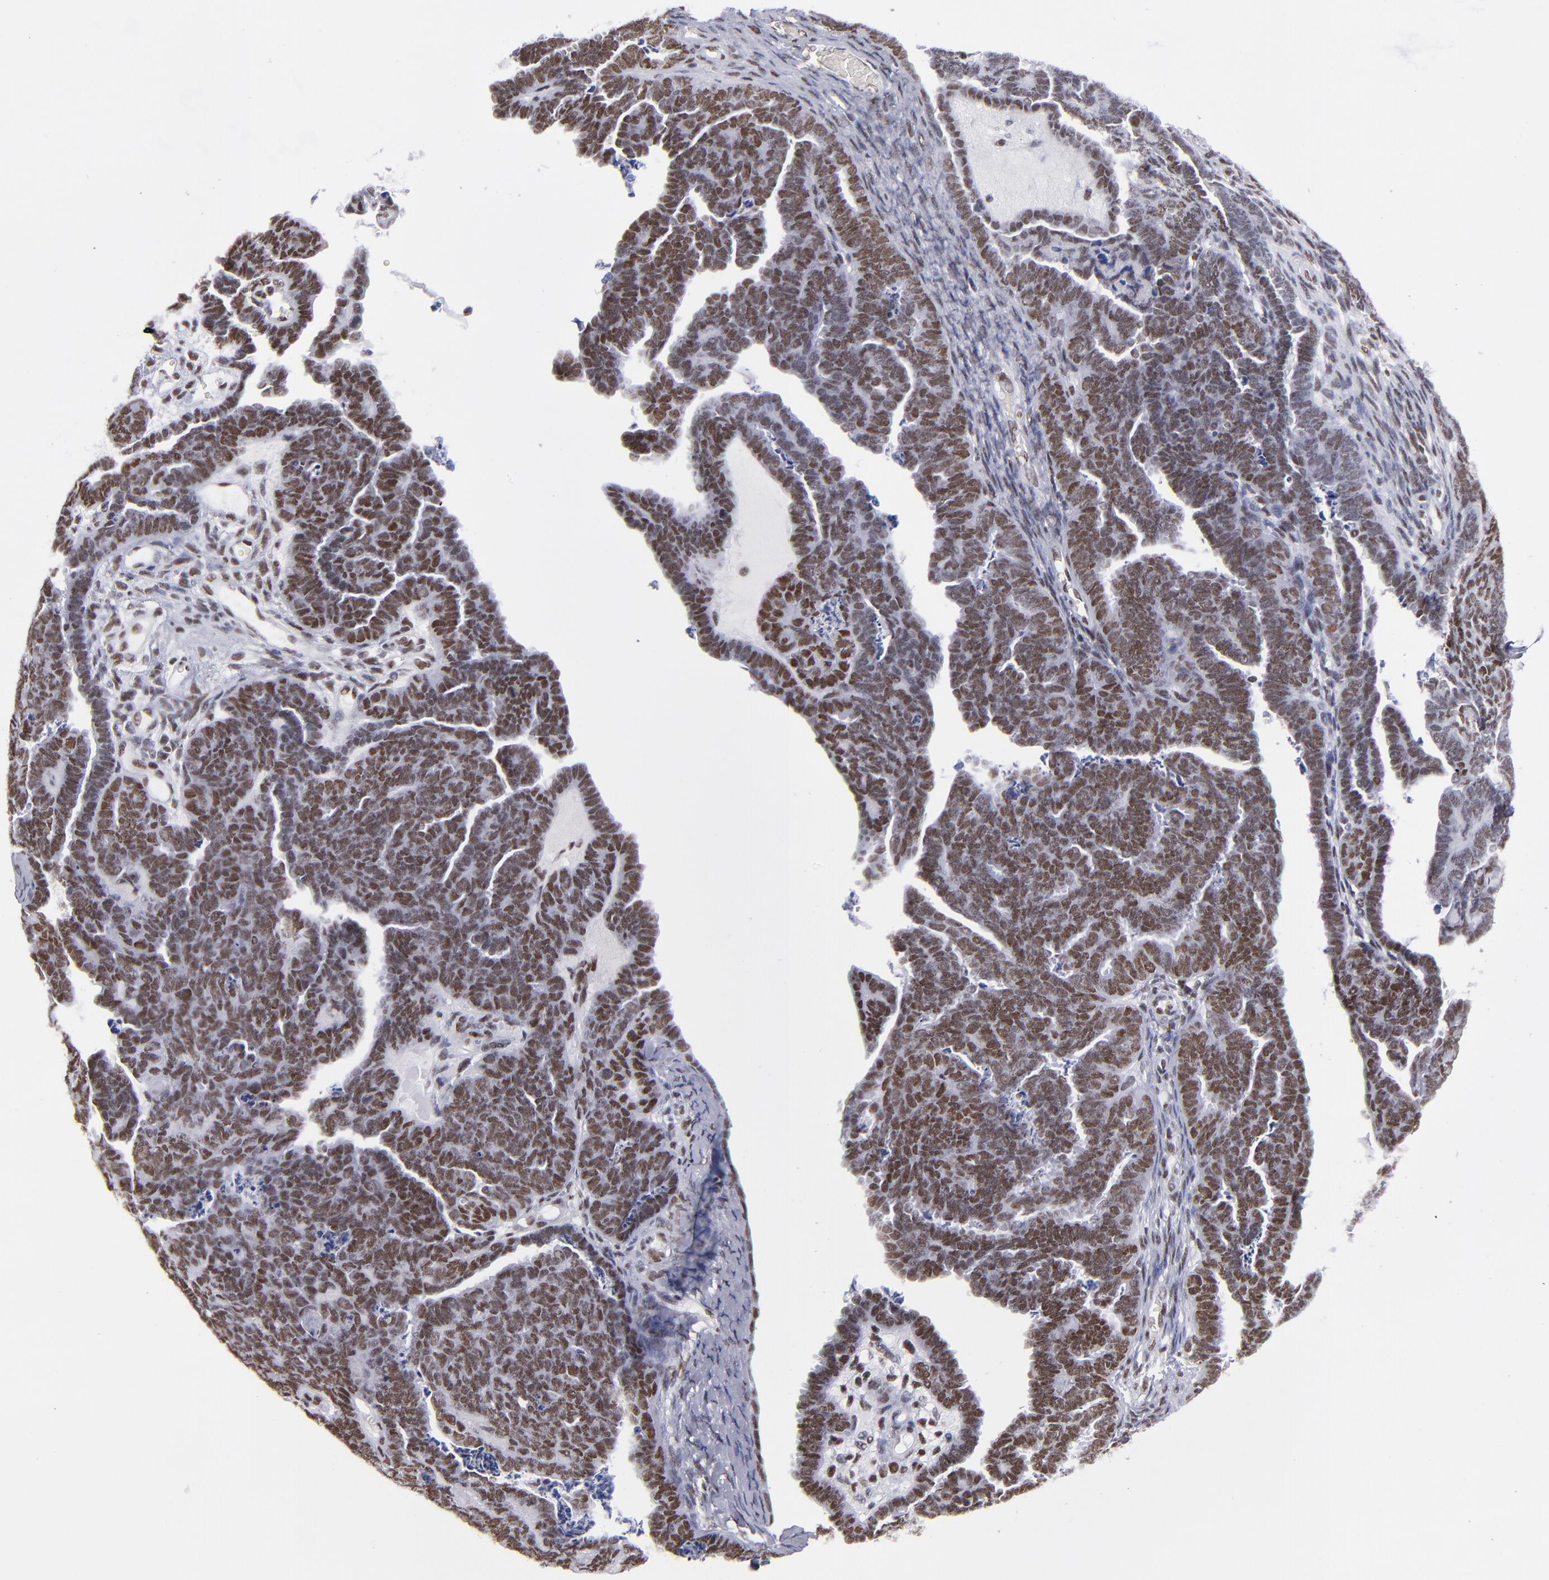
{"staining": {"intensity": "moderate", "quantity": ">75%", "location": "nuclear"}, "tissue": "endometrial cancer", "cell_type": "Tumor cells", "image_type": "cancer", "snomed": [{"axis": "morphology", "description": "Neoplasm, malignant, NOS"}, {"axis": "topography", "description": "Endometrium"}], "caption": "Malignant neoplasm (endometrial) stained with DAB immunohistochemistry (IHC) demonstrates medium levels of moderate nuclear expression in approximately >75% of tumor cells.", "gene": "TERF2", "patient": {"sex": "female", "age": 74}}